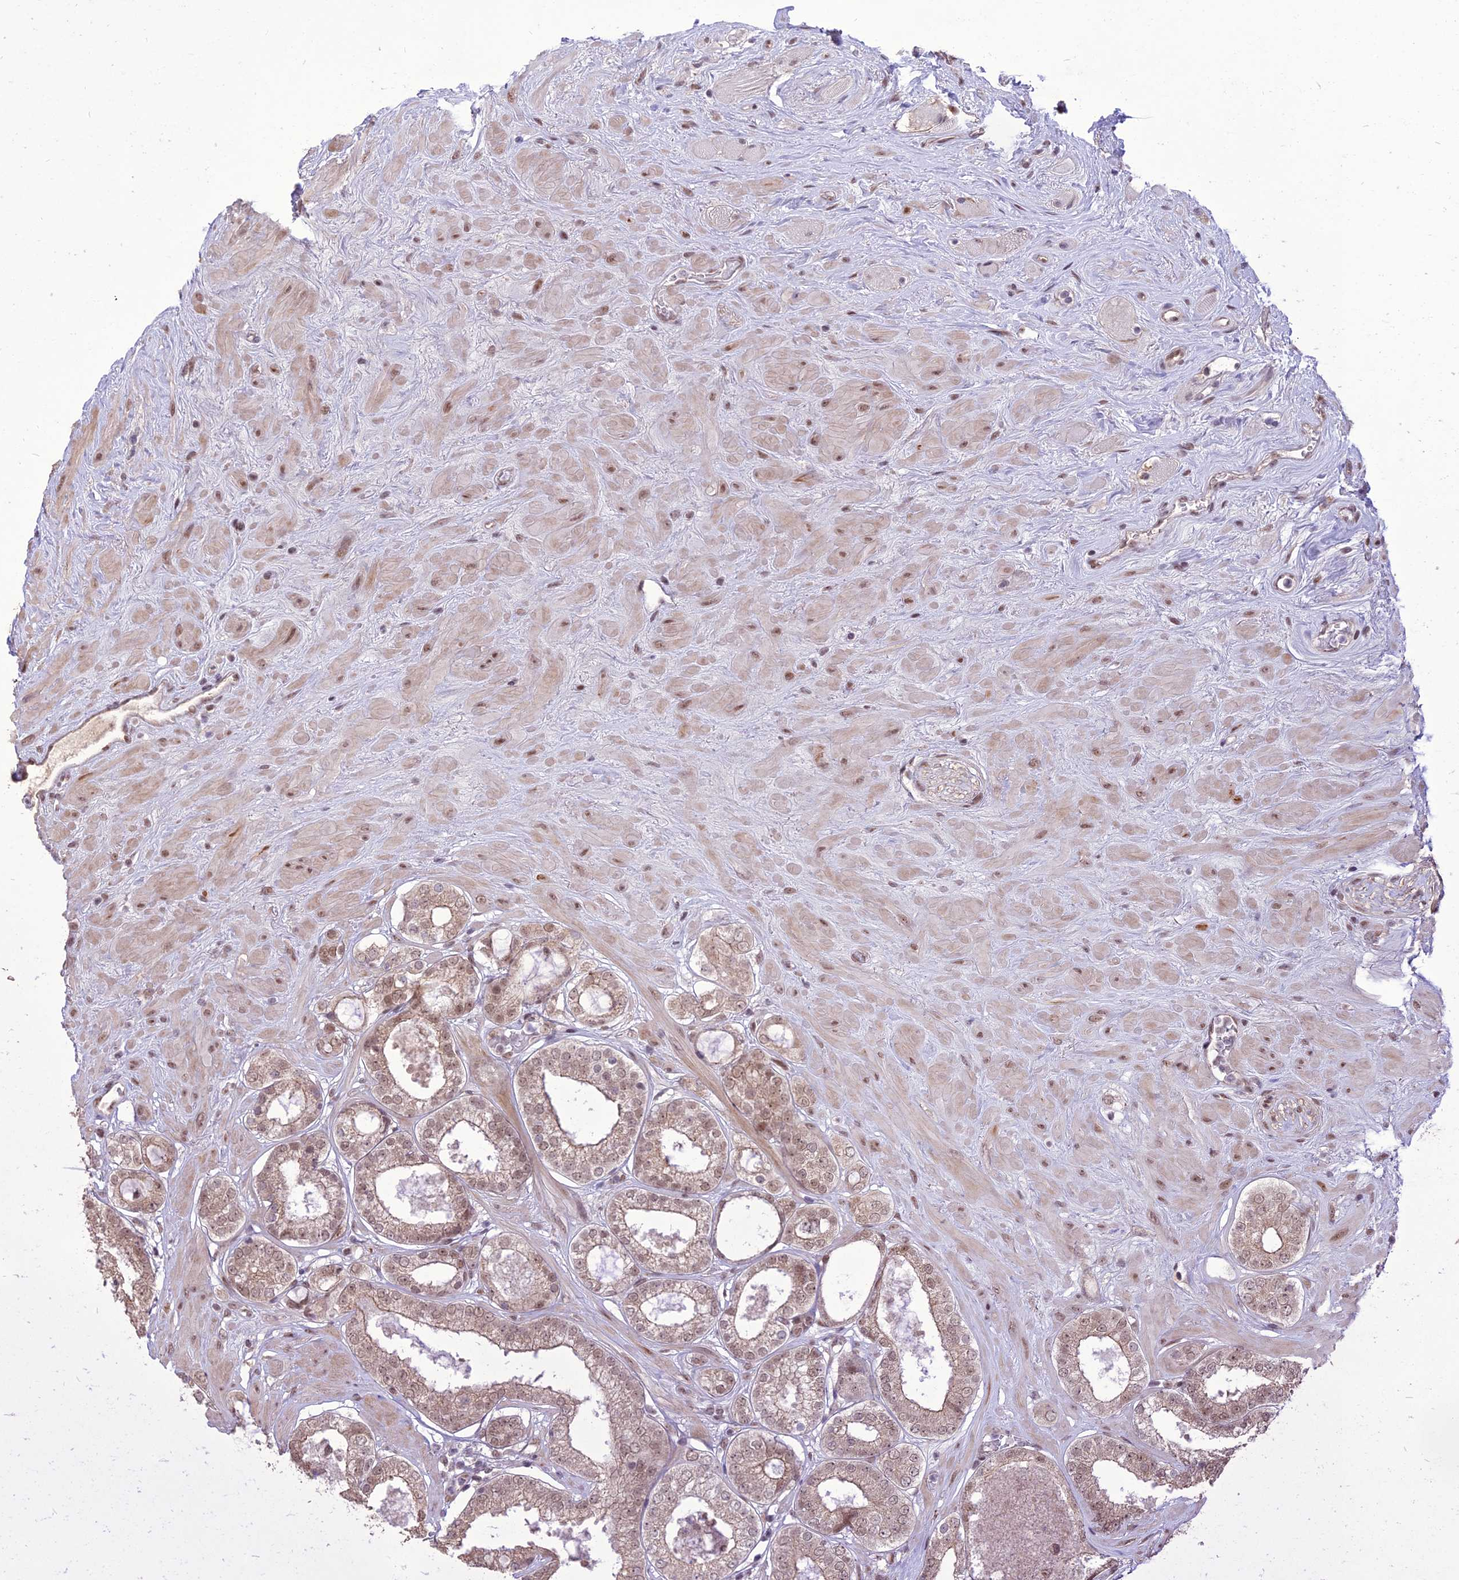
{"staining": {"intensity": "moderate", "quantity": ">75%", "location": "nuclear"}, "tissue": "prostate cancer", "cell_type": "Tumor cells", "image_type": "cancer", "snomed": [{"axis": "morphology", "description": "Adenocarcinoma, High grade"}, {"axis": "topography", "description": "Prostate"}], "caption": "Protein staining of prostate cancer (adenocarcinoma (high-grade)) tissue shows moderate nuclear staining in about >75% of tumor cells.", "gene": "DIS3", "patient": {"sex": "male", "age": 65}}